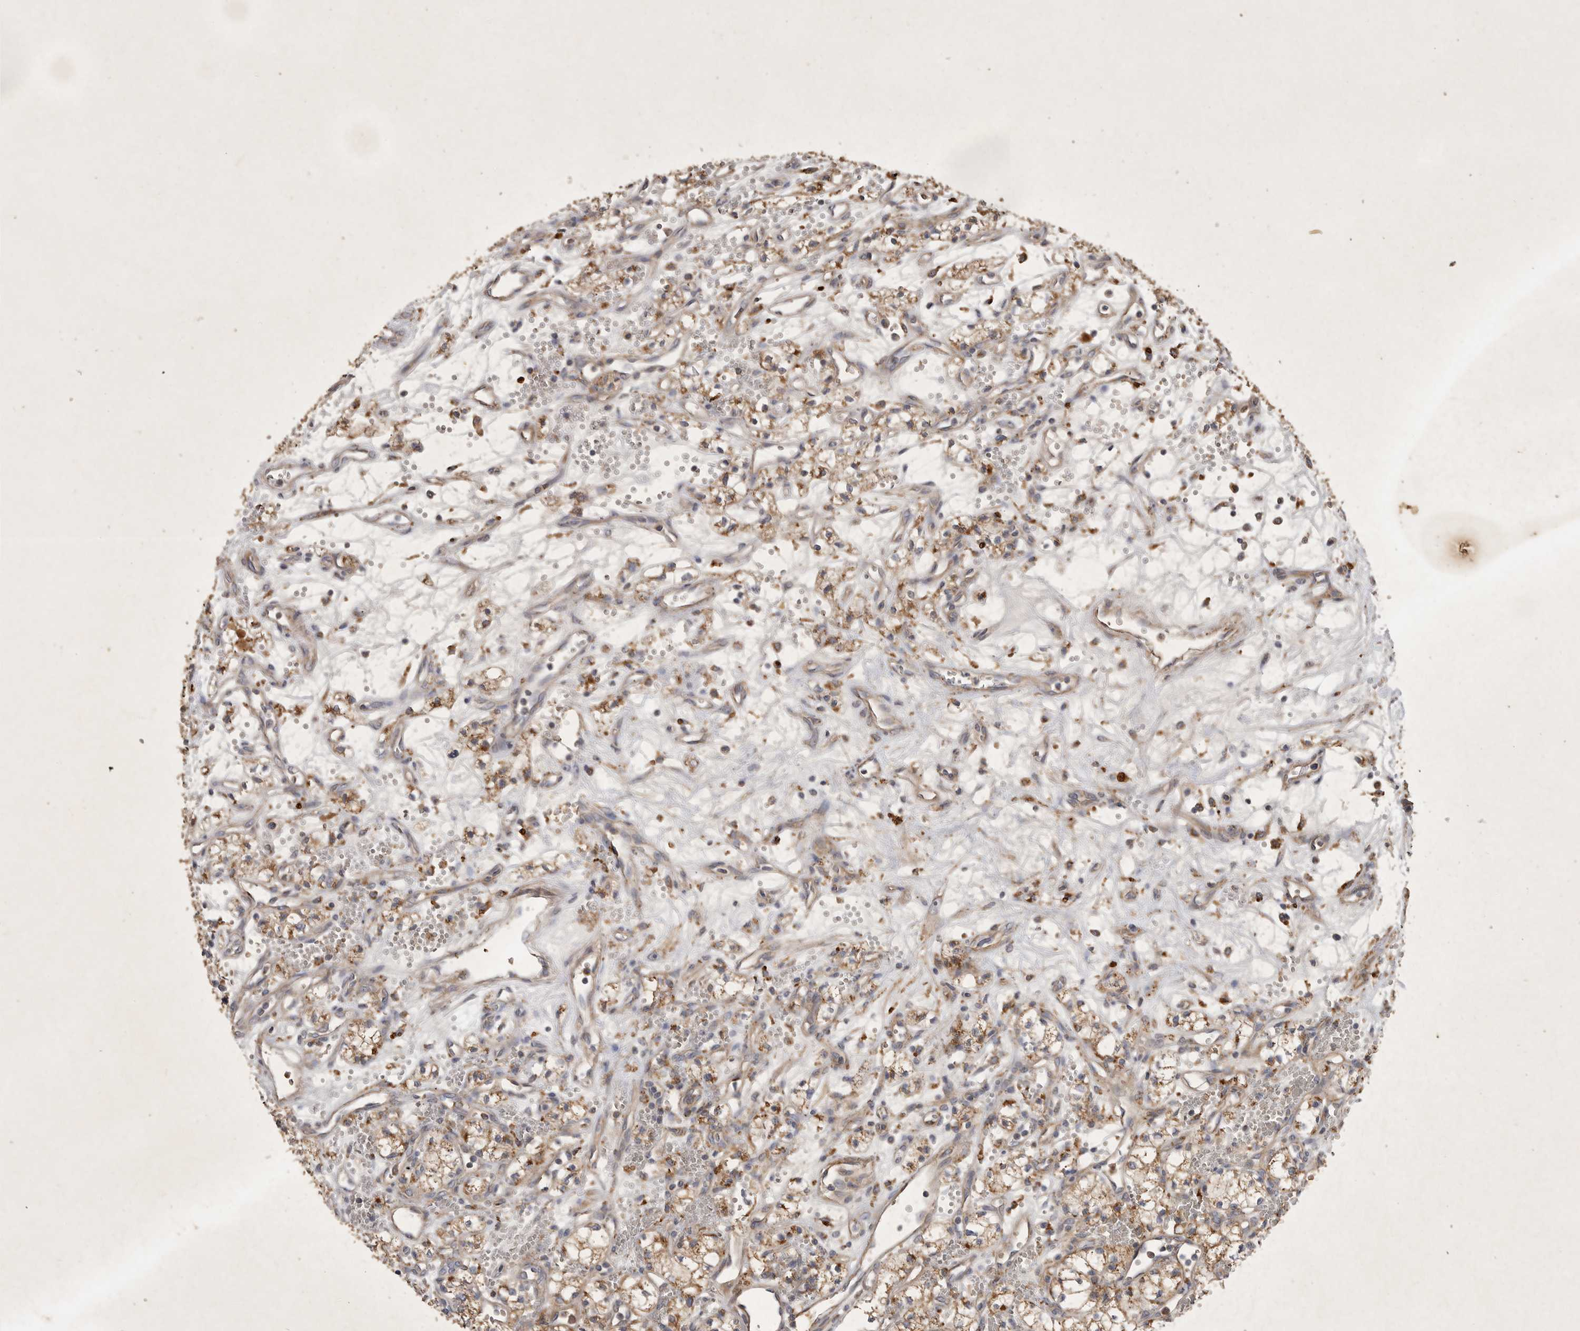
{"staining": {"intensity": "moderate", "quantity": ">75%", "location": "cytoplasmic/membranous"}, "tissue": "renal cancer", "cell_type": "Tumor cells", "image_type": "cancer", "snomed": [{"axis": "morphology", "description": "Adenocarcinoma, NOS"}, {"axis": "topography", "description": "Kidney"}], "caption": "Immunohistochemical staining of renal cancer (adenocarcinoma) reveals medium levels of moderate cytoplasmic/membranous protein expression in approximately >75% of tumor cells. The staining was performed using DAB (3,3'-diaminobenzidine) to visualize the protein expression in brown, while the nuclei were stained in blue with hematoxylin (Magnification: 20x).", "gene": "MRPL41", "patient": {"sex": "male", "age": 59}}